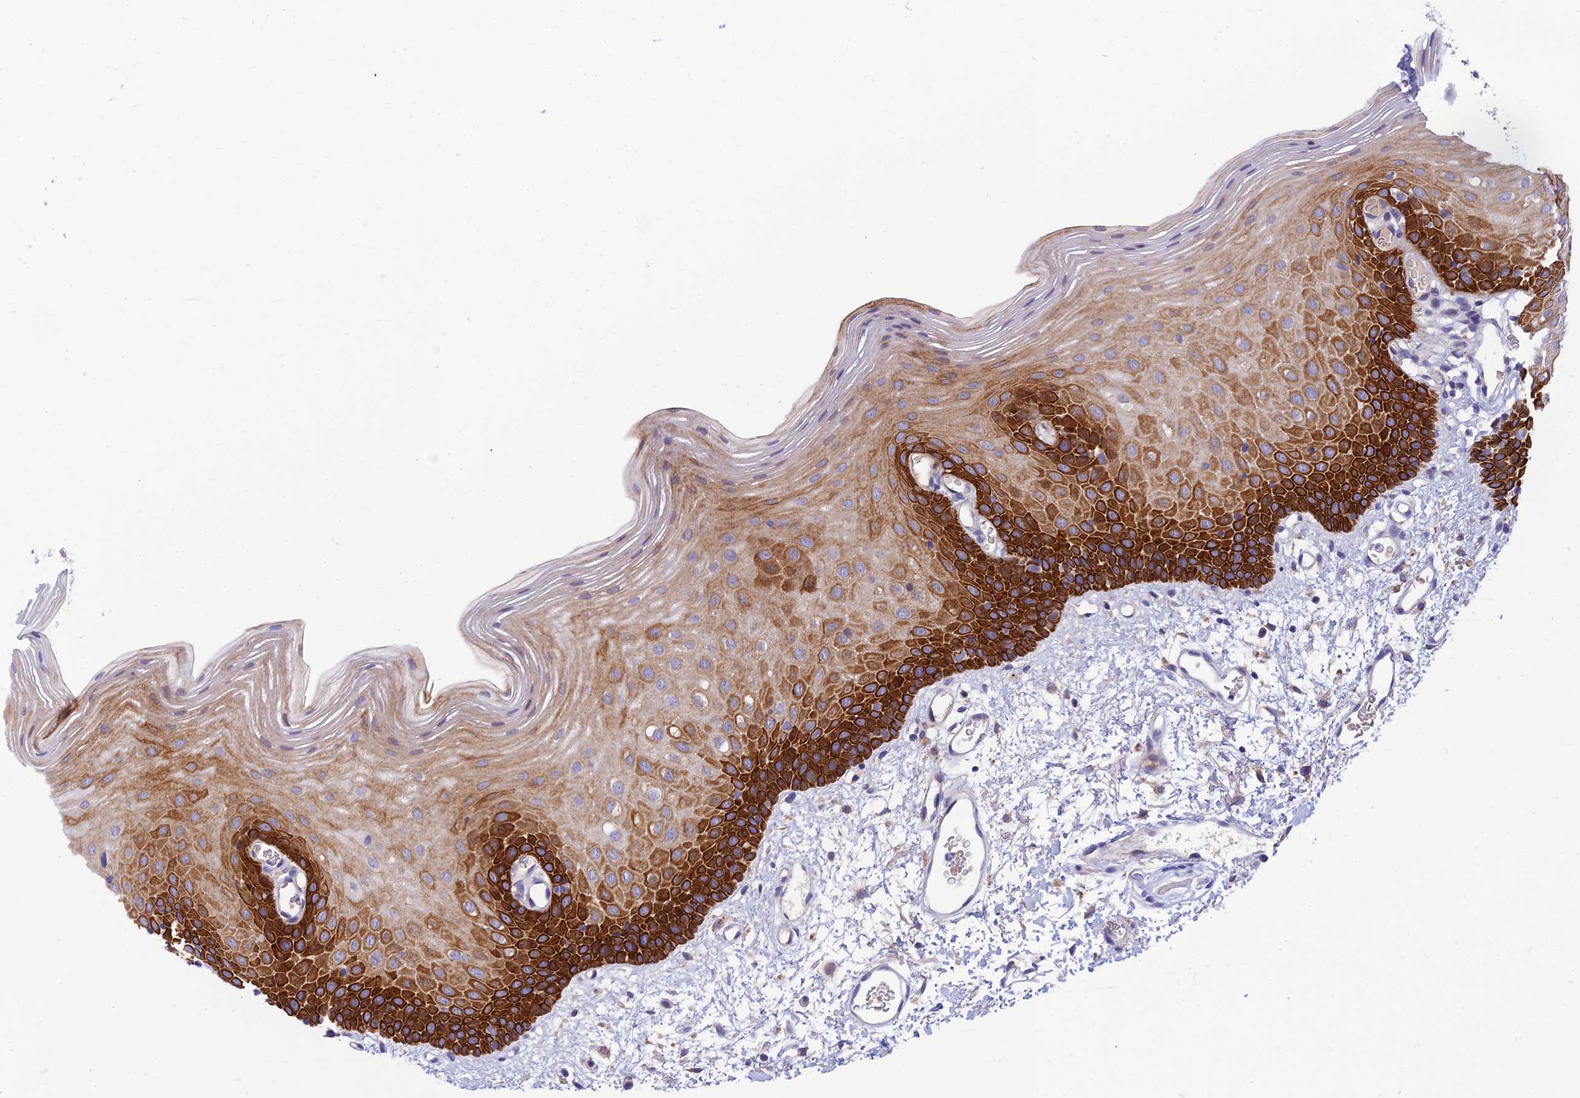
{"staining": {"intensity": "strong", "quantity": "25%-75%", "location": "cytoplasmic/membranous"}, "tissue": "oral mucosa", "cell_type": "Squamous epithelial cells", "image_type": "normal", "snomed": [{"axis": "morphology", "description": "Normal tissue, NOS"}, {"axis": "topography", "description": "Oral tissue"}], "caption": "This image exhibits IHC staining of unremarkable oral mucosa, with high strong cytoplasmic/membranous staining in about 25%-75% of squamous epithelial cells.", "gene": "CCDC157", "patient": {"sex": "female", "age": 70}}